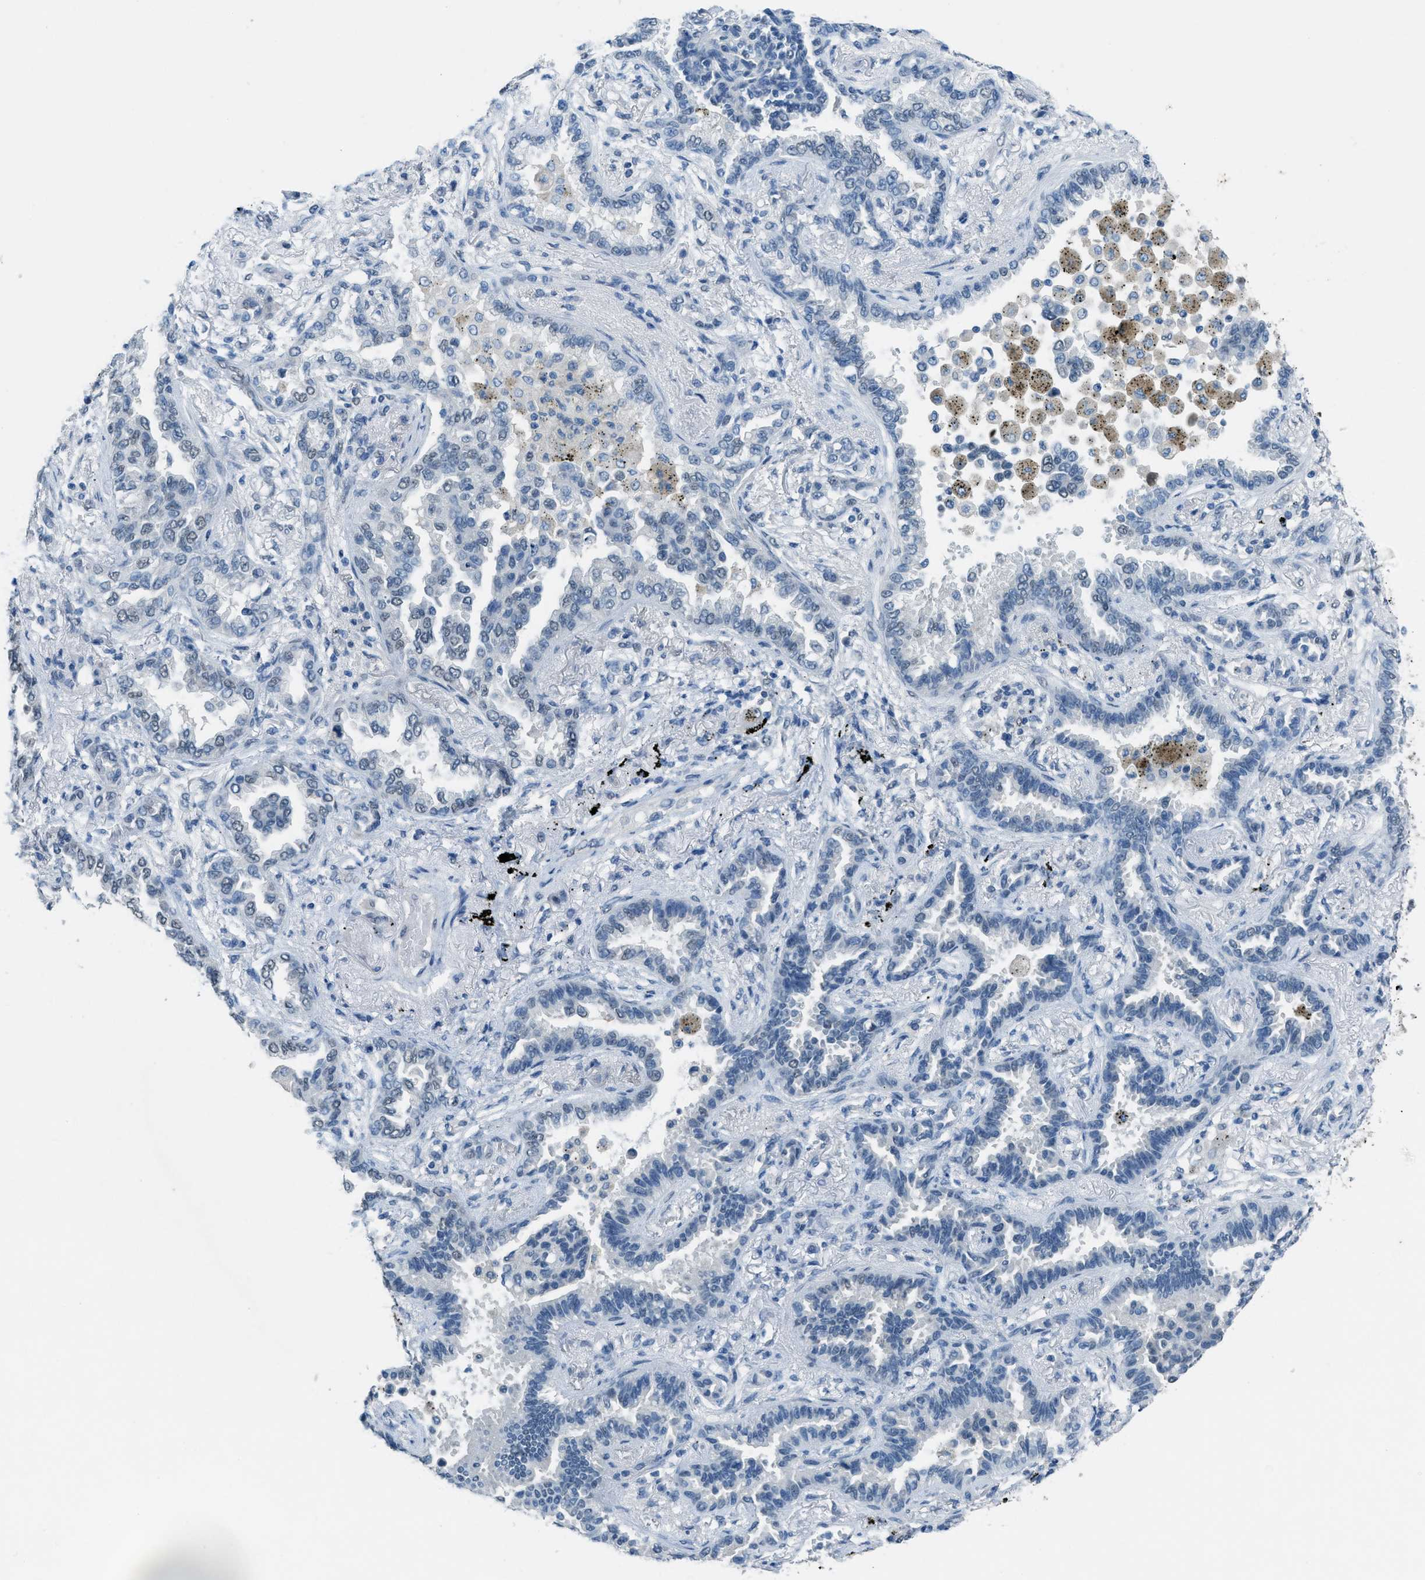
{"staining": {"intensity": "negative", "quantity": "none", "location": "none"}, "tissue": "lung cancer", "cell_type": "Tumor cells", "image_type": "cancer", "snomed": [{"axis": "morphology", "description": "Normal tissue, NOS"}, {"axis": "morphology", "description": "Adenocarcinoma, NOS"}, {"axis": "topography", "description": "Lung"}], "caption": "A high-resolution histopathology image shows IHC staining of lung cancer, which reveals no significant positivity in tumor cells.", "gene": "TTC13", "patient": {"sex": "male", "age": 59}}